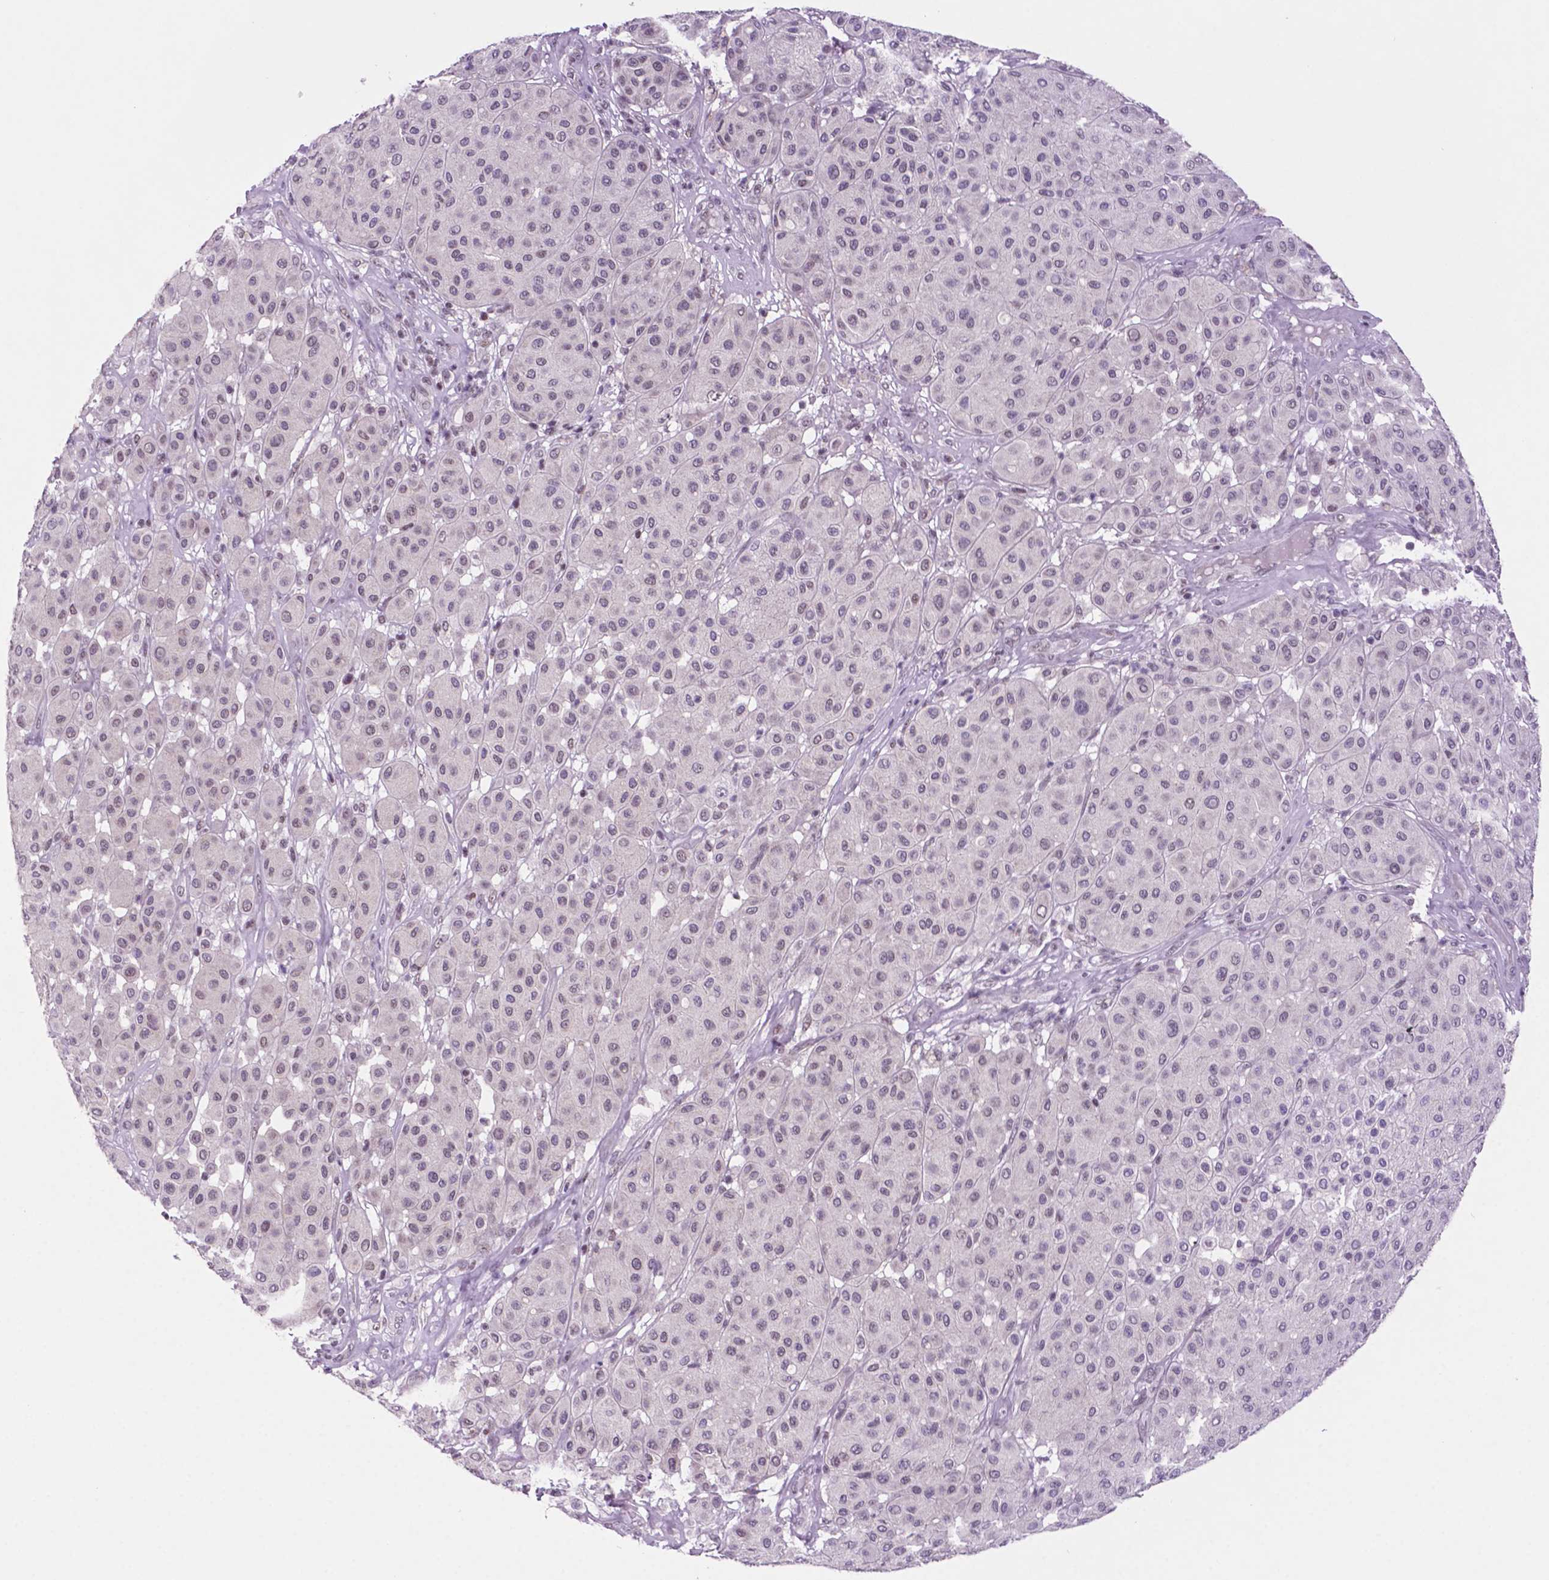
{"staining": {"intensity": "negative", "quantity": "none", "location": "none"}, "tissue": "melanoma", "cell_type": "Tumor cells", "image_type": "cancer", "snomed": [{"axis": "morphology", "description": "Malignant melanoma, Metastatic site"}, {"axis": "topography", "description": "Smooth muscle"}], "caption": "Tumor cells are negative for brown protein staining in malignant melanoma (metastatic site).", "gene": "NCOR1", "patient": {"sex": "male", "age": 41}}